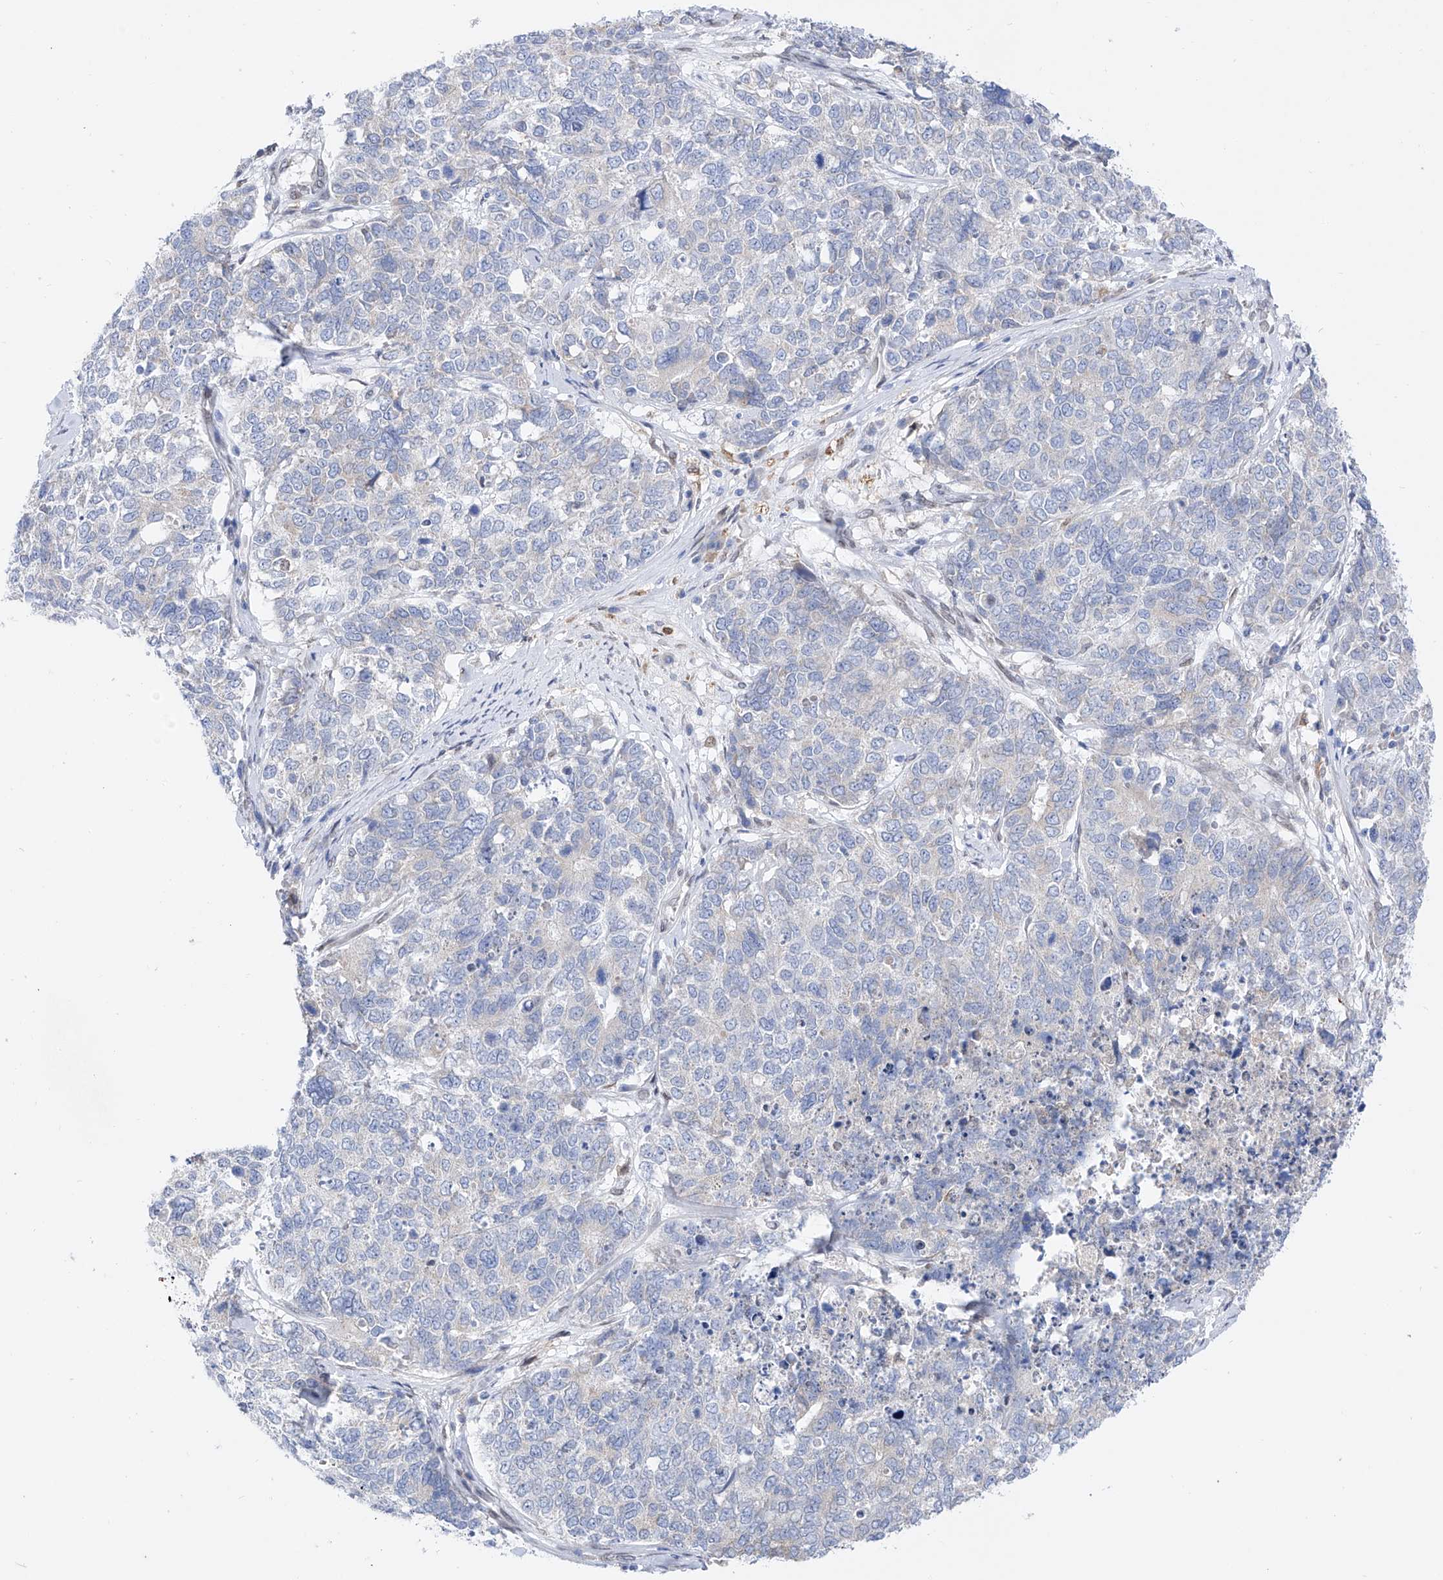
{"staining": {"intensity": "negative", "quantity": "none", "location": "none"}, "tissue": "cervical cancer", "cell_type": "Tumor cells", "image_type": "cancer", "snomed": [{"axis": "morphology", "description": "Squamous cell carcinoma, NOS"}, {"axis": "topography", "description": "Cervix"}], "caption": "Tumor cells are negative for protein expression in human cervical squamous cell carcinoma.", "gene": "LCLAT1", "patient": {"sex": "female", "age": 63}}